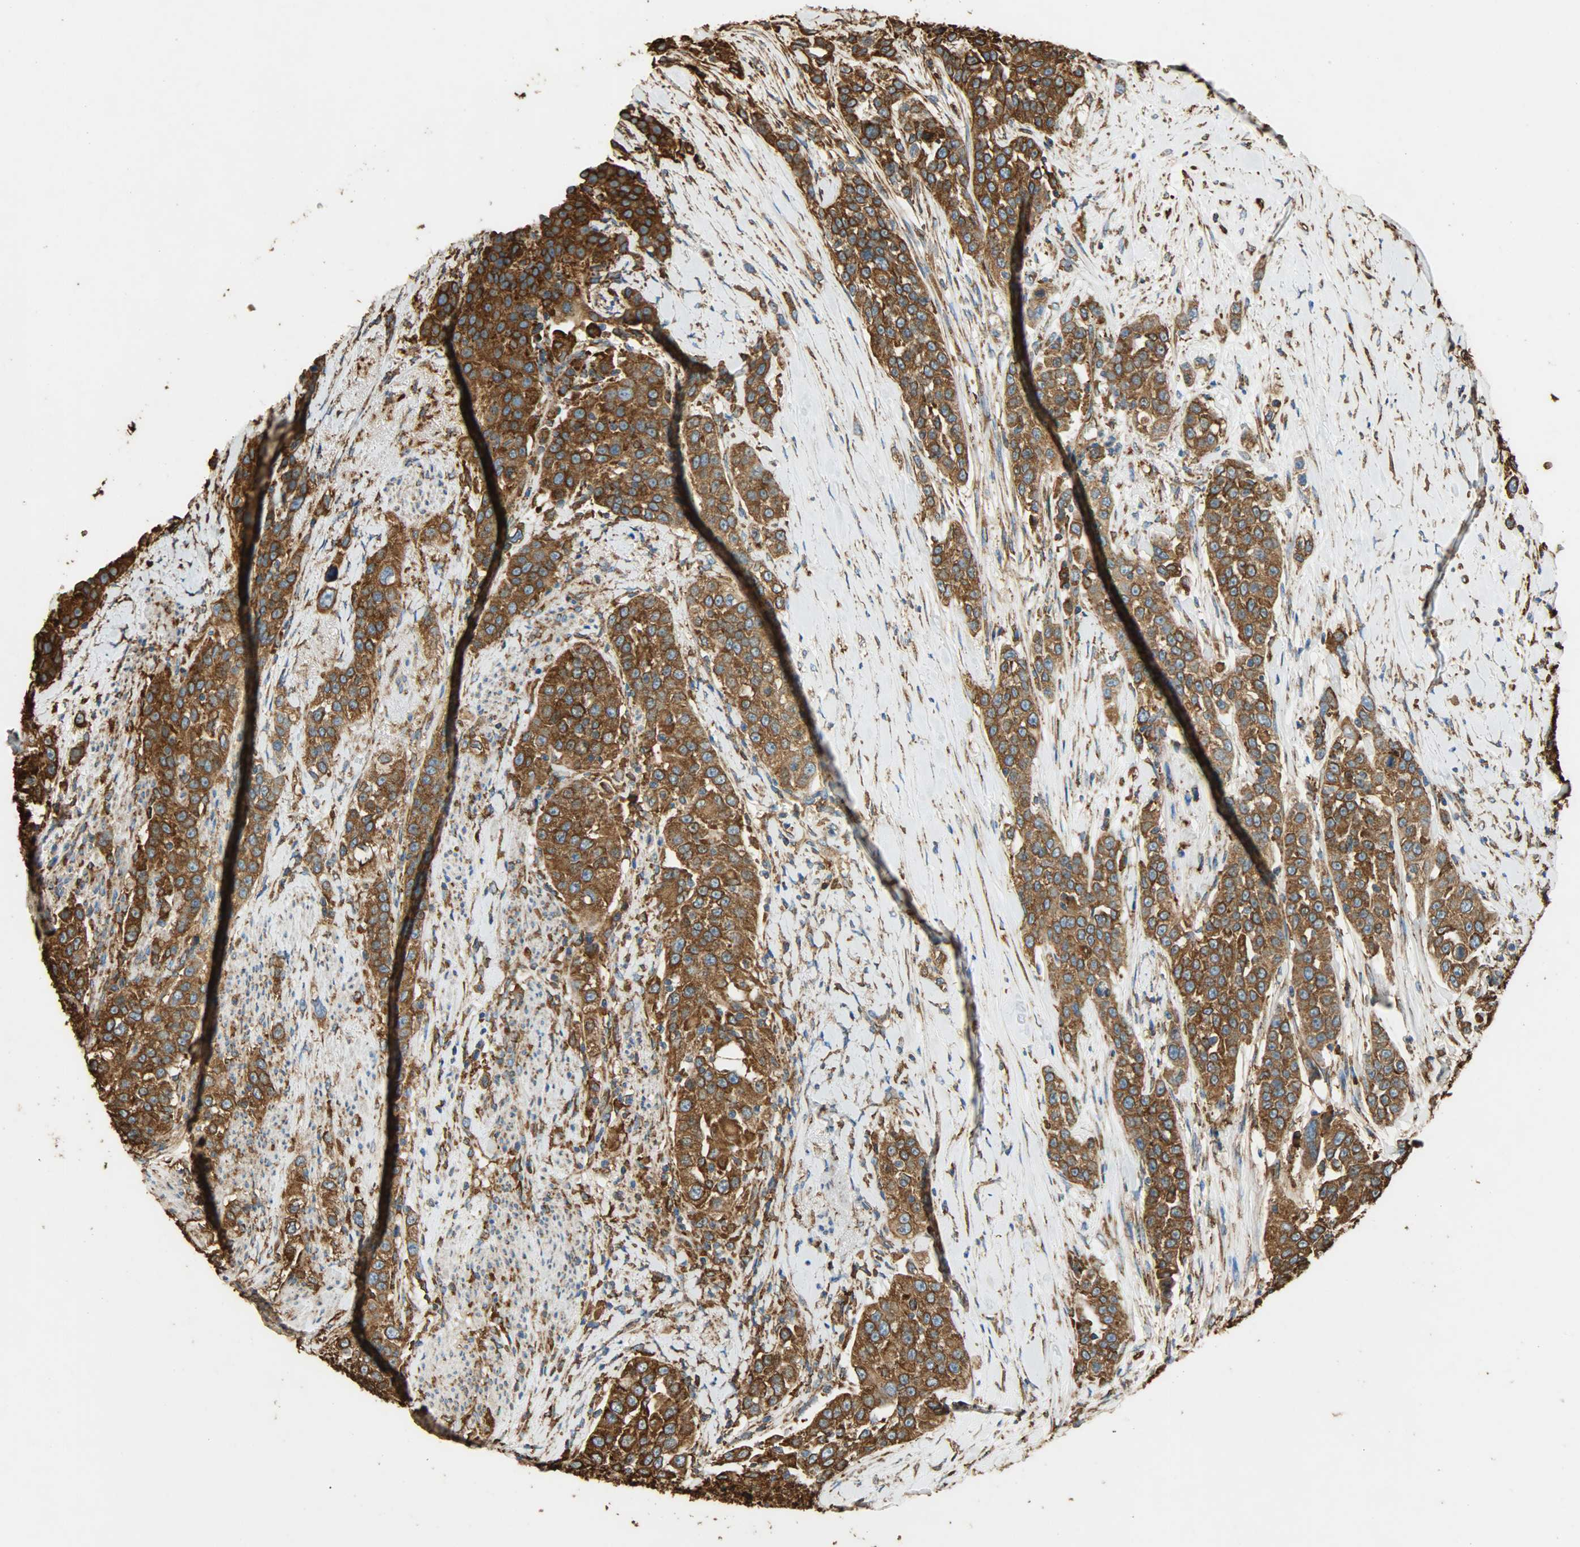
{"staining": {"intensity": "strong", "quantity": ">75%", "location": "cytoplasmic/membranous"}, "tissue": "urothelial cancer", "cell_type": "Tumor cells", "image_type": "cancer", "snomed": [{"axis": "morphology", "description": "Urothelial carcinoma, High grade"}, {"axis": "topography", "description": "Urinary bladder"}], "caption": "Strong cytoplasmic/membranous staining for a protein is appreciated in about >75% of tumor cells of urothelial cancer using IHC.", "gene": "HSP90B1", "patient": {"sex": "female", "age": 80}}